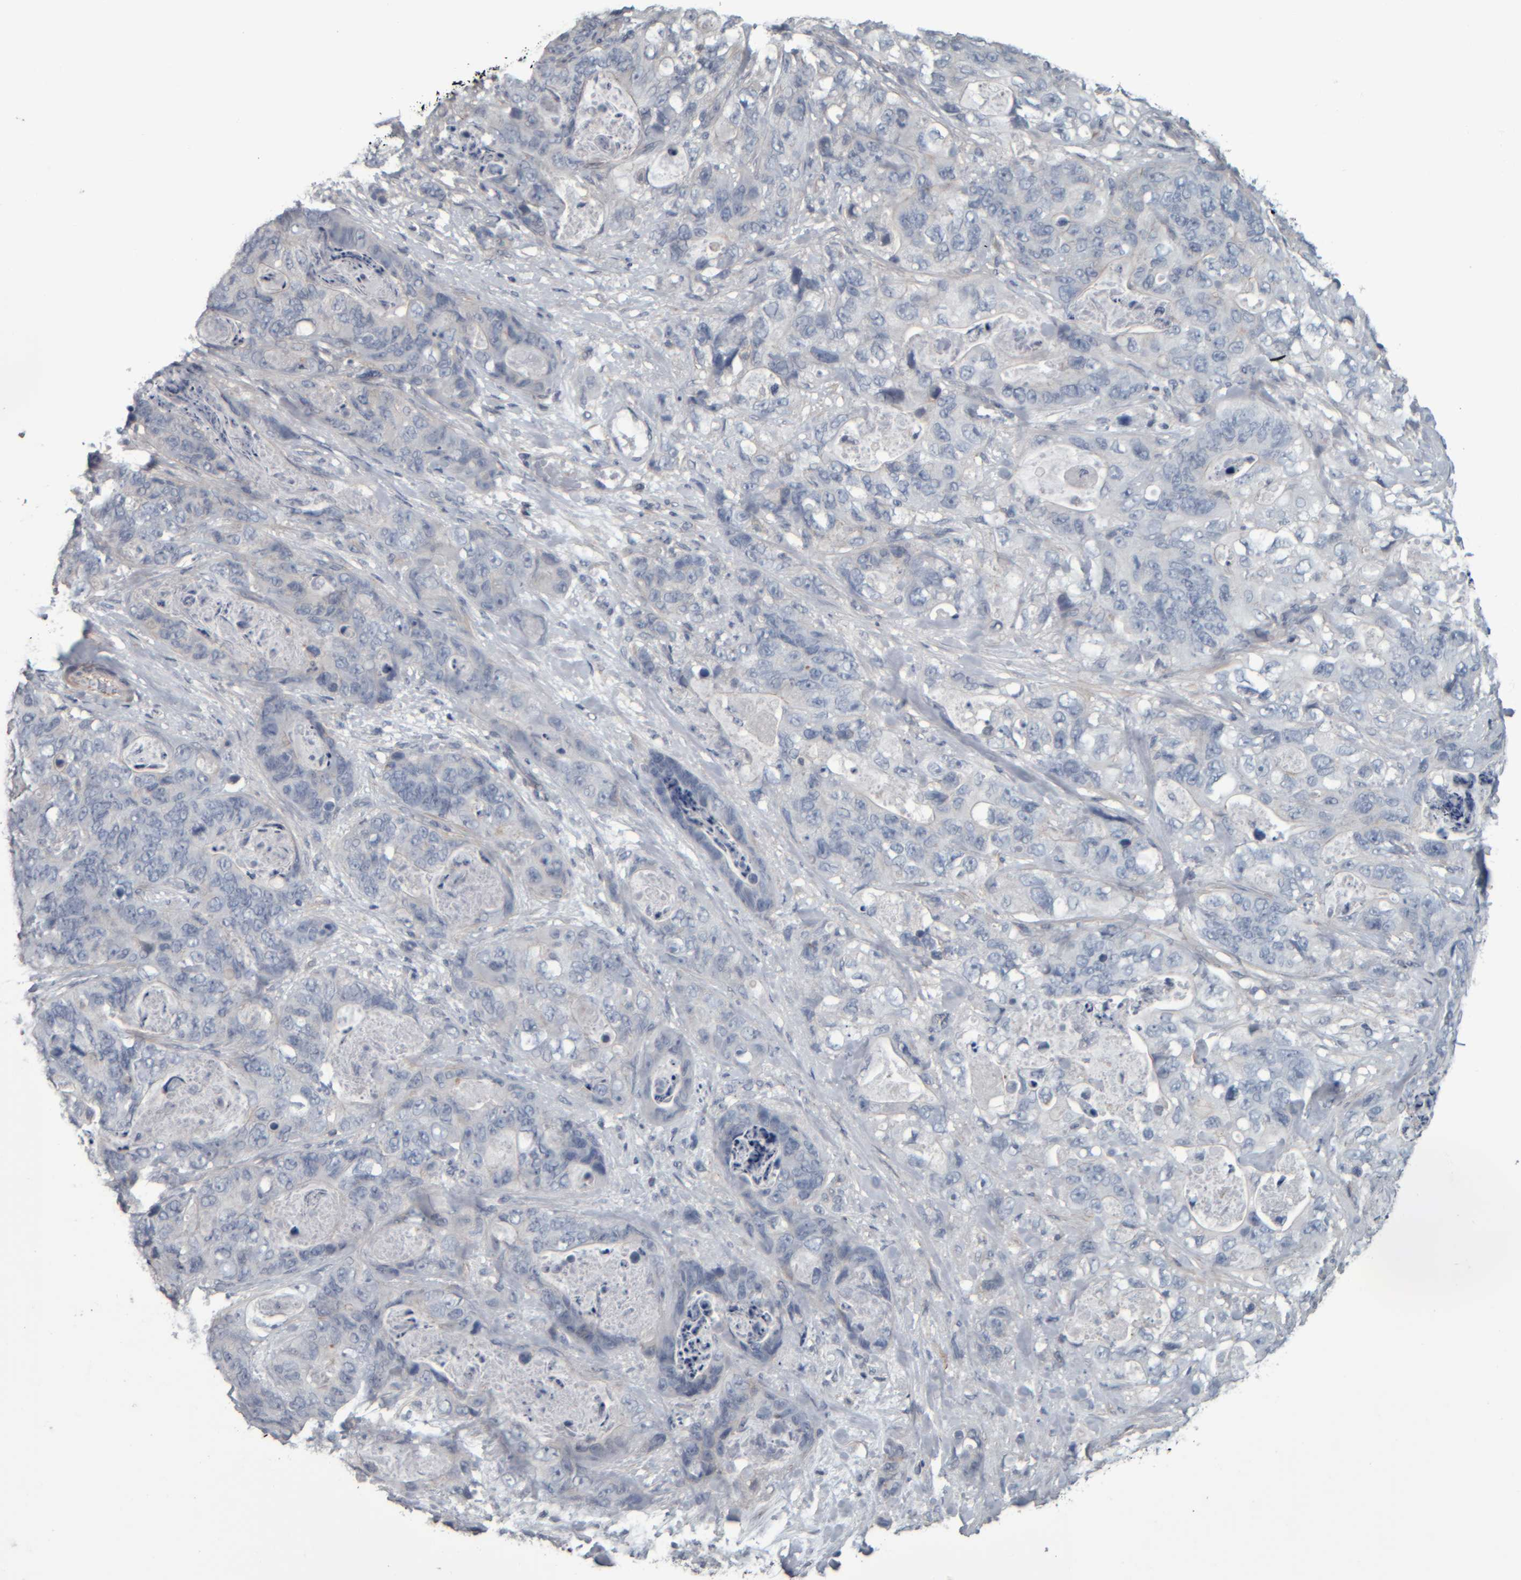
{"staining": {"intensity": "negative", "quantity": "none", "location": "none"}, "tissue": "stomach cancer", "cell_type": "Tumor cells", "image_type": "cancer", "snomed": [{"axis": "morphology", "description": "Normal tissue, NOS"}, {"axis": "morphology", "description": "Adenocarcinoma, NOS"}, {"axis": "topography", "description": "Stomach"}], "caption": "Human stomach cancer (adenocarcinoma) stained for a protein using immunohistochemistry demonstrates no expression in tumor cells.", "gene": "CAVIN4", "patient": {"sex": "female", "age": 89}}